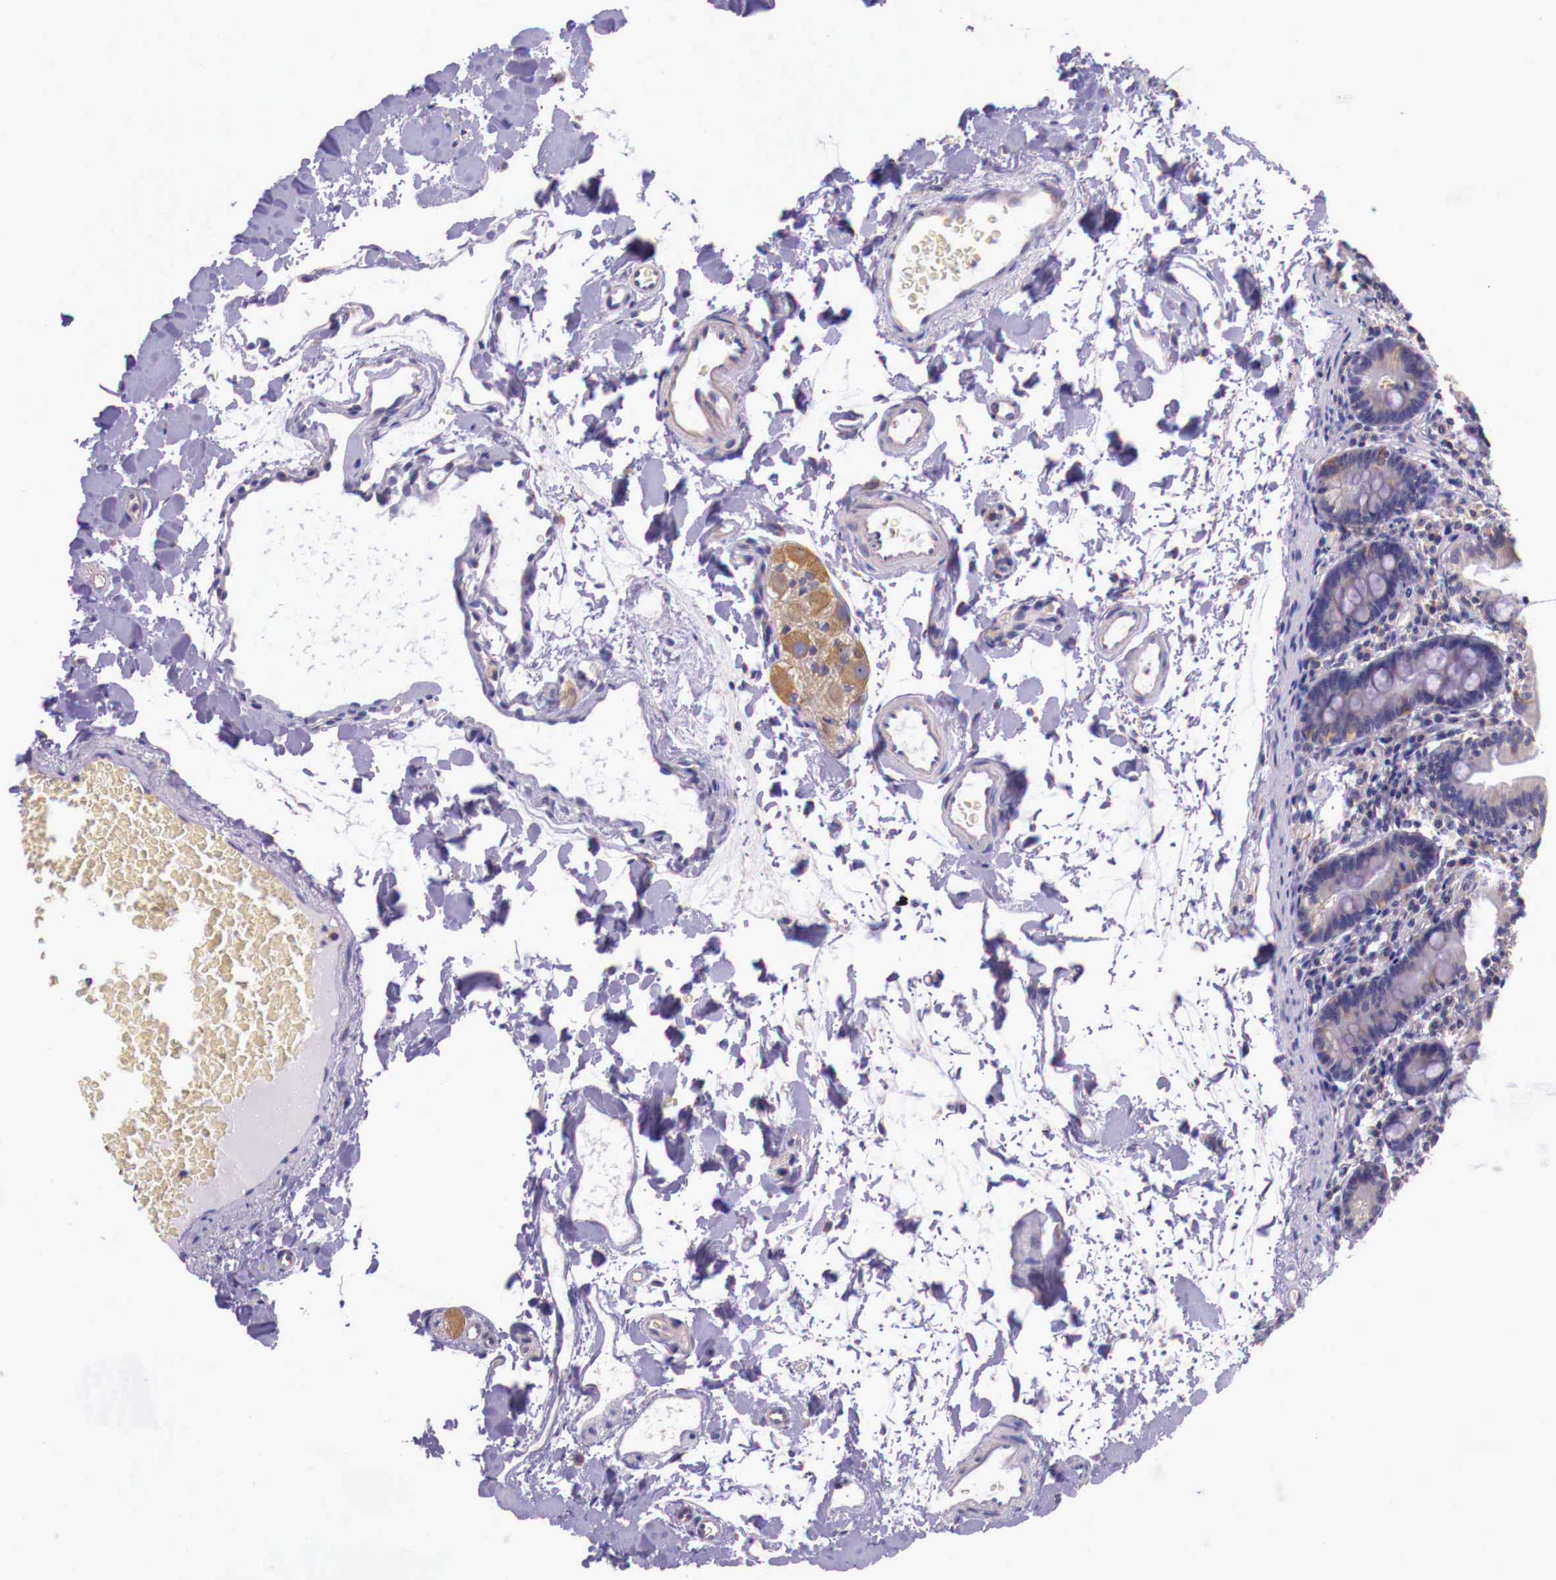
{"staining": {"intensity": "weak", "quantity": "<25%", "location": "cytoplasmic/membranous"}, "tissue": "duodenum", "cell_type": "Glandular cells", "image_type": "normal", "snomed": [{"axis": "morphology", "description": "Normal tissue, NOS"}, {"axis": "topography", "description": "Duodenum"}], "caption": "Glandular cells are negative for protein expression in benign human duodenum. Brightfield microscopy of immunohistochemistry stained with DAB (3,3'-diaminobenzidine) (brown) and hematoxylin (blue), captured at high magnification.", "gene": "GRIPAP1", "patient": {"sex": "male", "age": 70}}